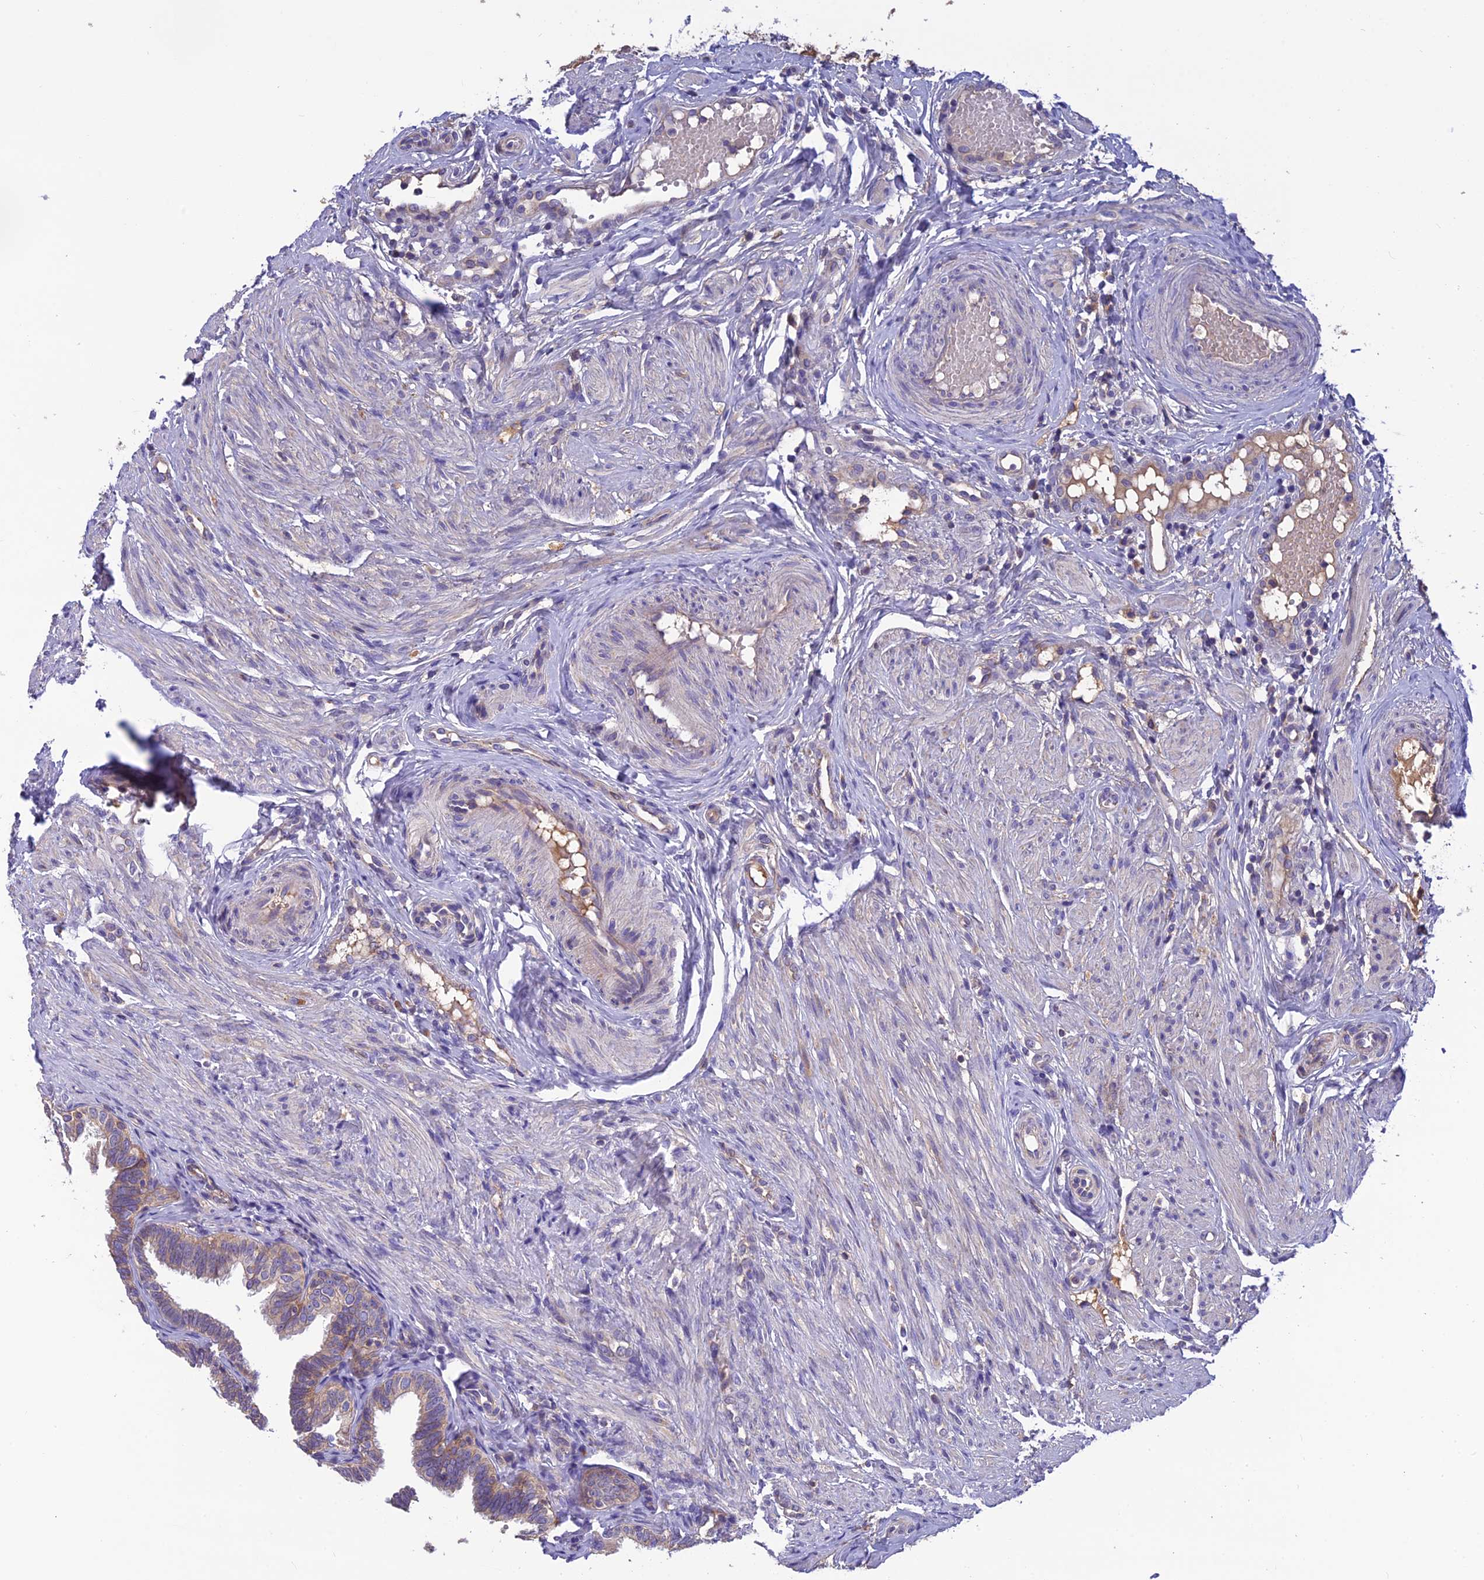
{"staining": {"intensity": "moderate", "quantity": "25%-75%", "location": "cytoplasmic/membranous"}, "tissue": "fallopian tube", "cell_type": "Glandular cells", "image_type": "normal", "snomed": [{"axis": "morphology", "description": "Normal tissue, NOS"}, {"axis": "topography", "description": "Fallopian tube"}], "caption": "This image demonstrates normal fallopian tube stained with IHC to label a protein in brown. The cytoplasmic/membranous of glandular cells show moderate positivity for the protein. Nuclei are counter-stained blue.", "gene": "PZP", "patient": {"sex": "female", "age": 39}}